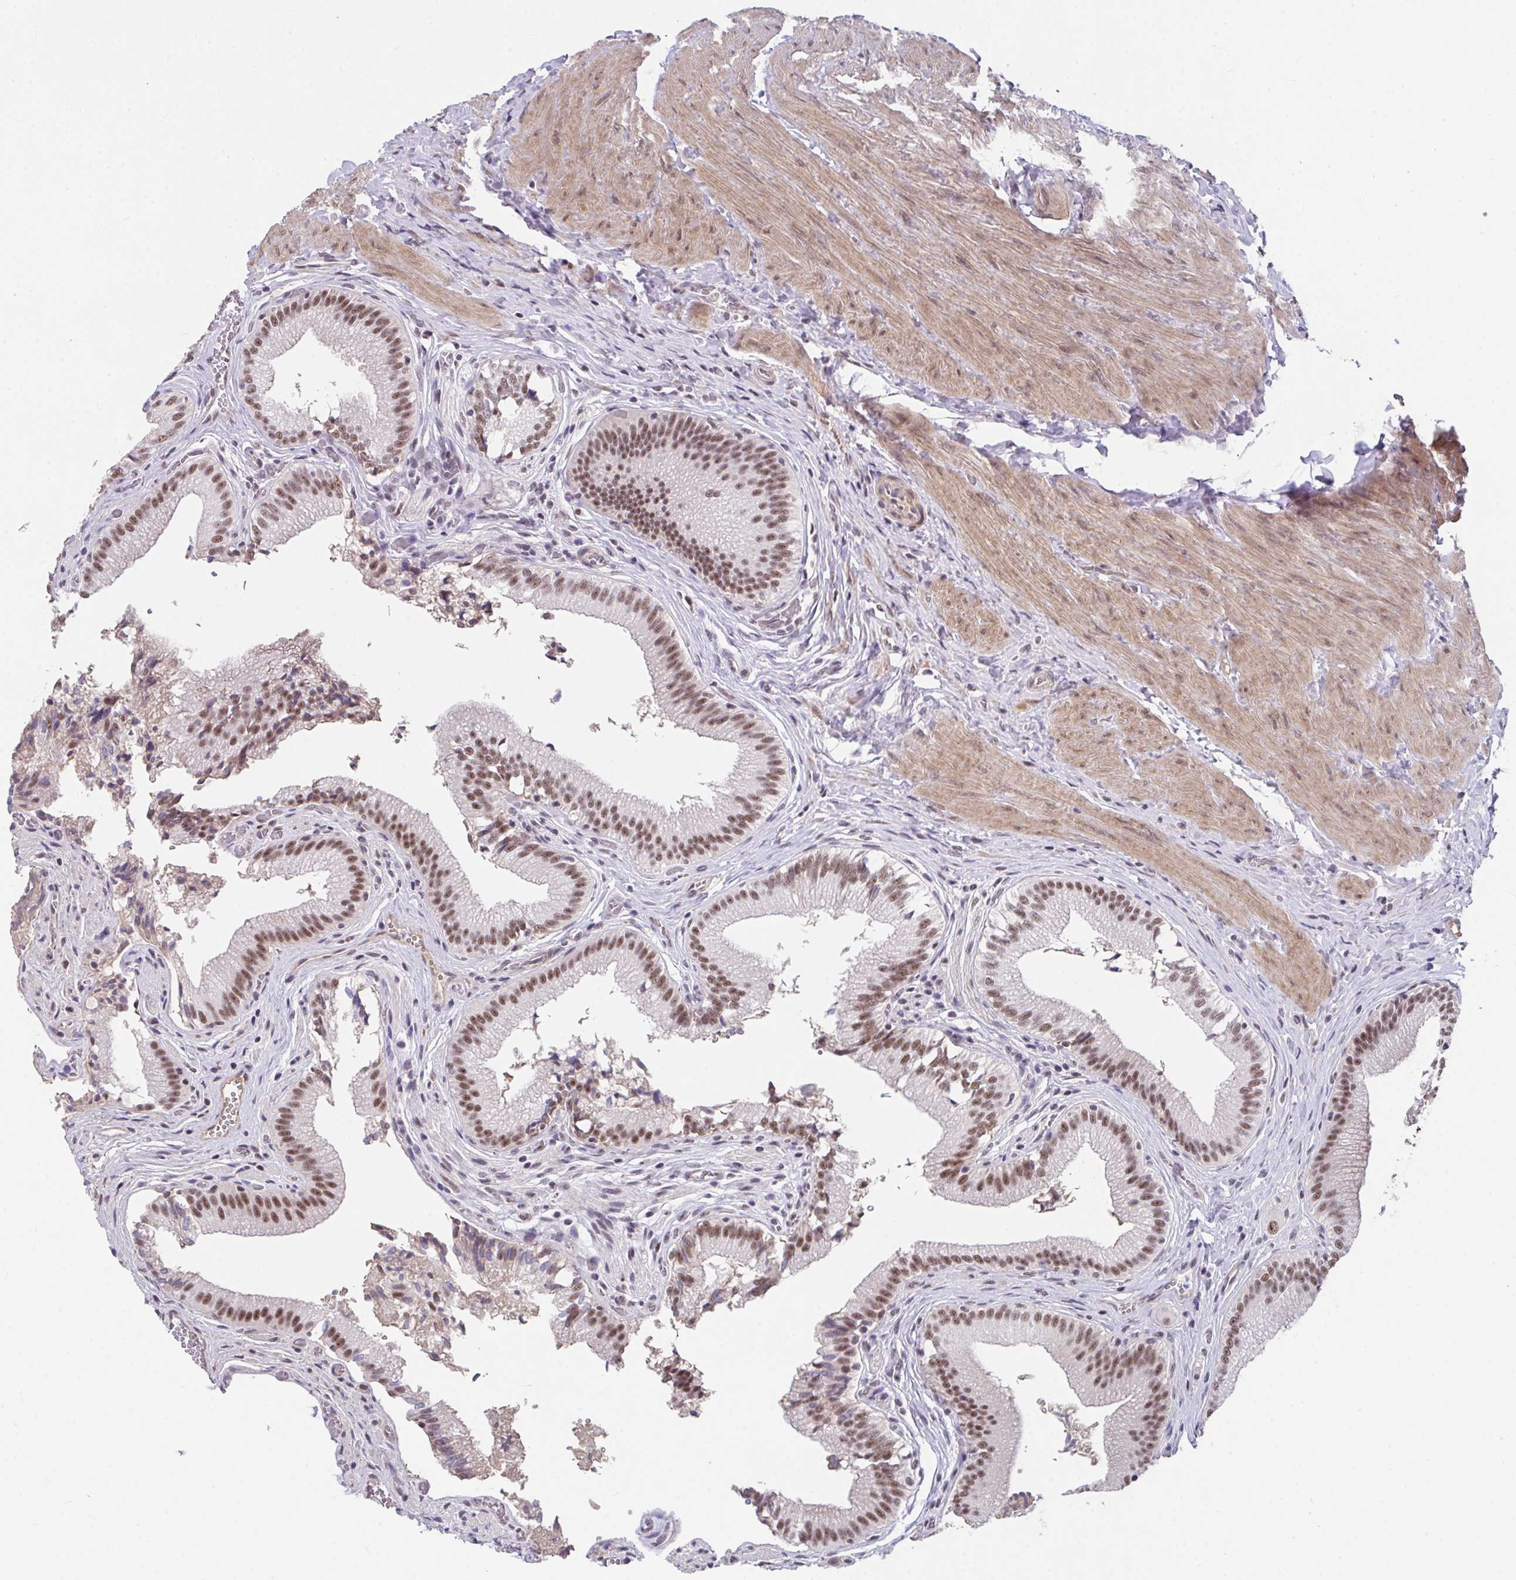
{"staining": {"intensity": "moderate", "quantity": ">75%", "location": "nuclear"}, "tissue": "gallbladder", "cell_type": "Glandular cells", "image_type": "normal", "snomed": [{"axis": "morphology", "description": "Normal tissue, NOS"}, {"axis": "topography", "description": "Gallbladder"}, {"axis": "topography", "description": "Peripheral nerve tissue"}], "caption": "This image demonstrates immunohistochemistry staining of normal human gallbladder, with medium moderate nuclear expression in approximately >75% of glandular cells.", "gene": "RBBP6", "patient": {"sex": "male", "age": 17}}